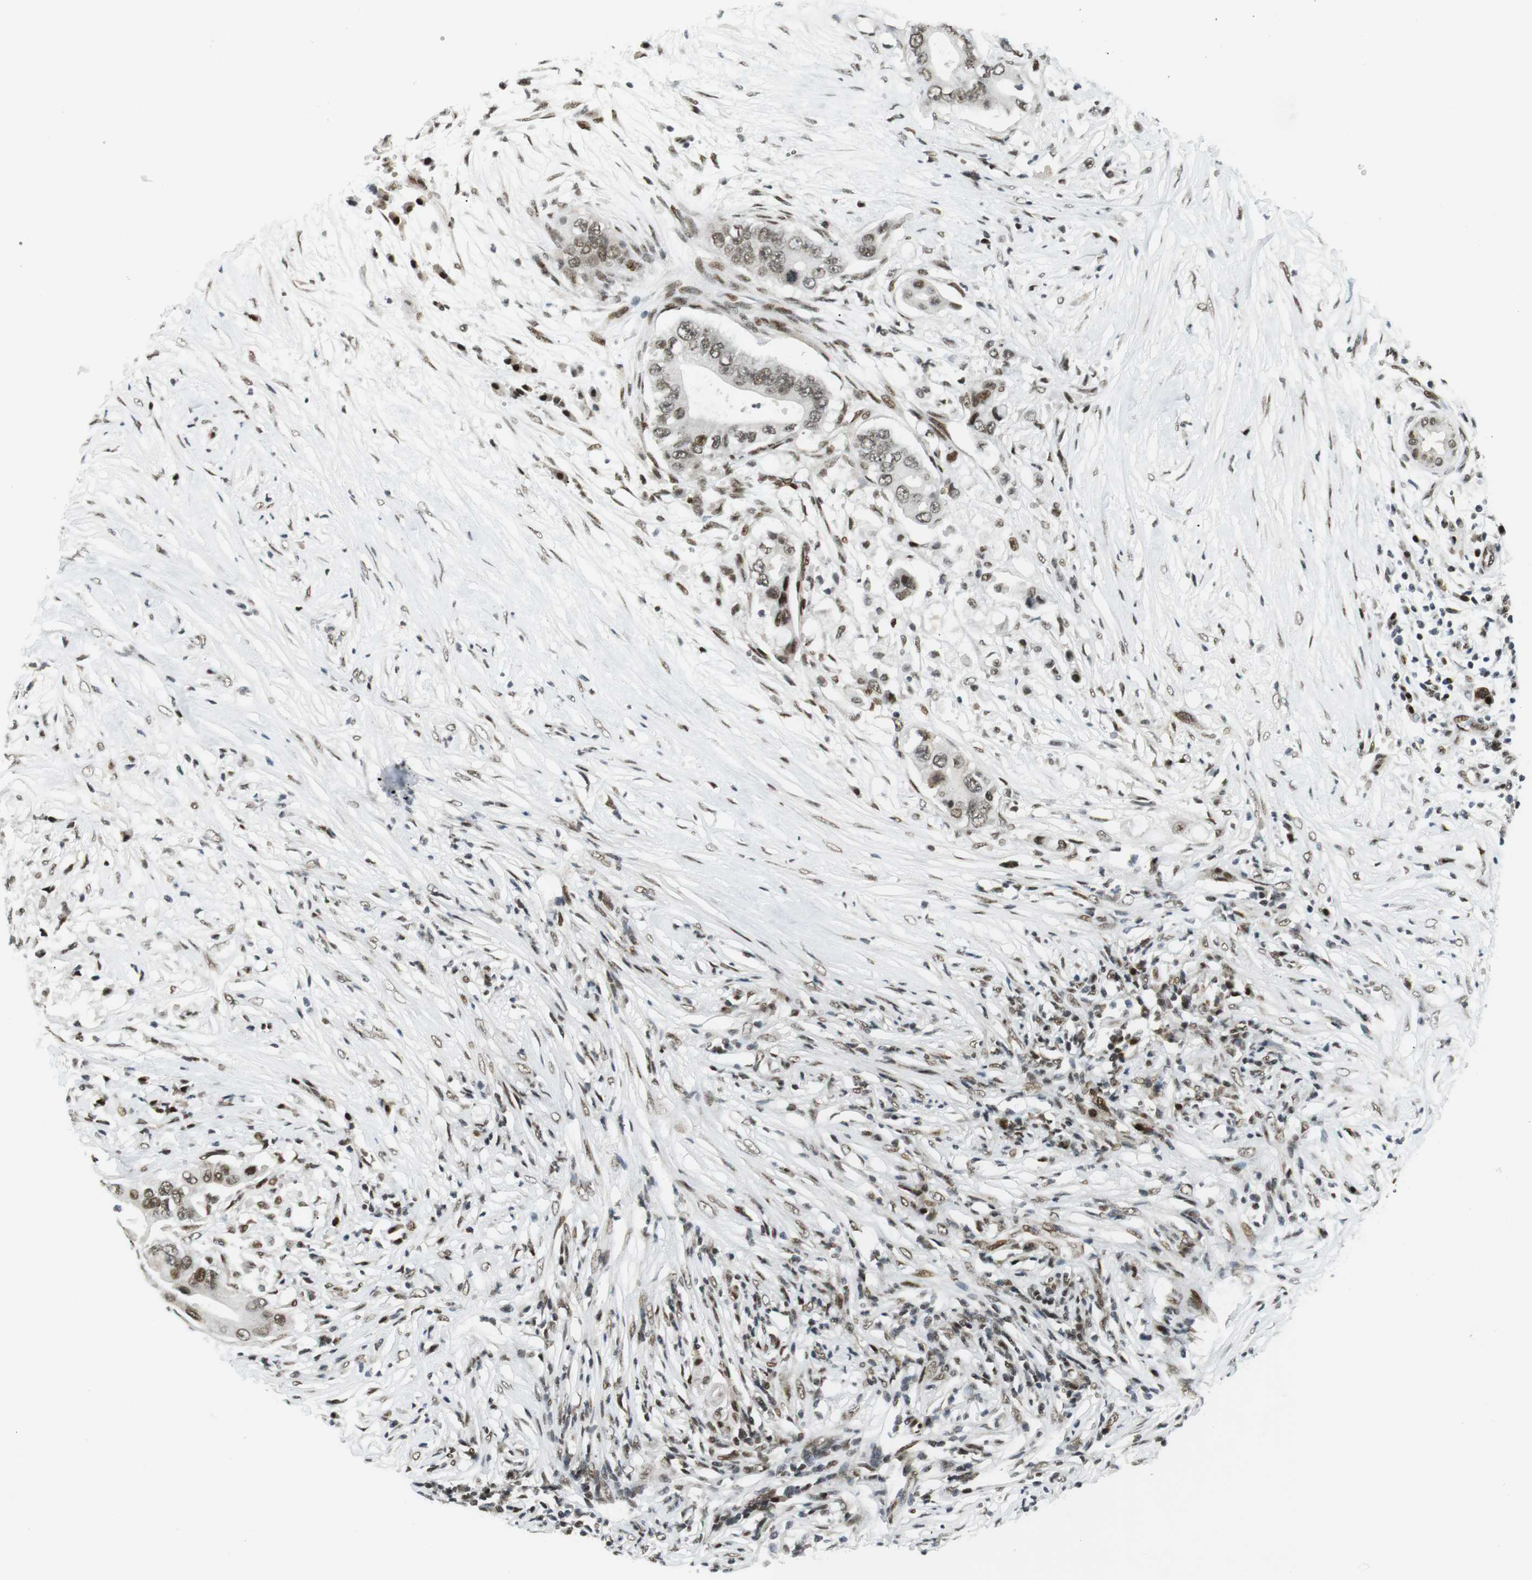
{"staining": {"intensity": "moderate", "quantity": ">75%", "location": "nuclear"}, "tissue": "pancreatic cancer", "cell_type": "Tumor cells", "image_type": "cancer", "snomed": [{"axis": "morphology", "description": "Adenocarcinoma, NOS"}, {"axis": "topography", "description": "Pancreas"}], "caption": "About >75% of tumor cells in human pancreatic cancer reveal moderate nuclear protein staining as visualized by brown immunohistochemical staining.", "gene": "CDC27", "patient": {"sex": "male", "age": 77}}